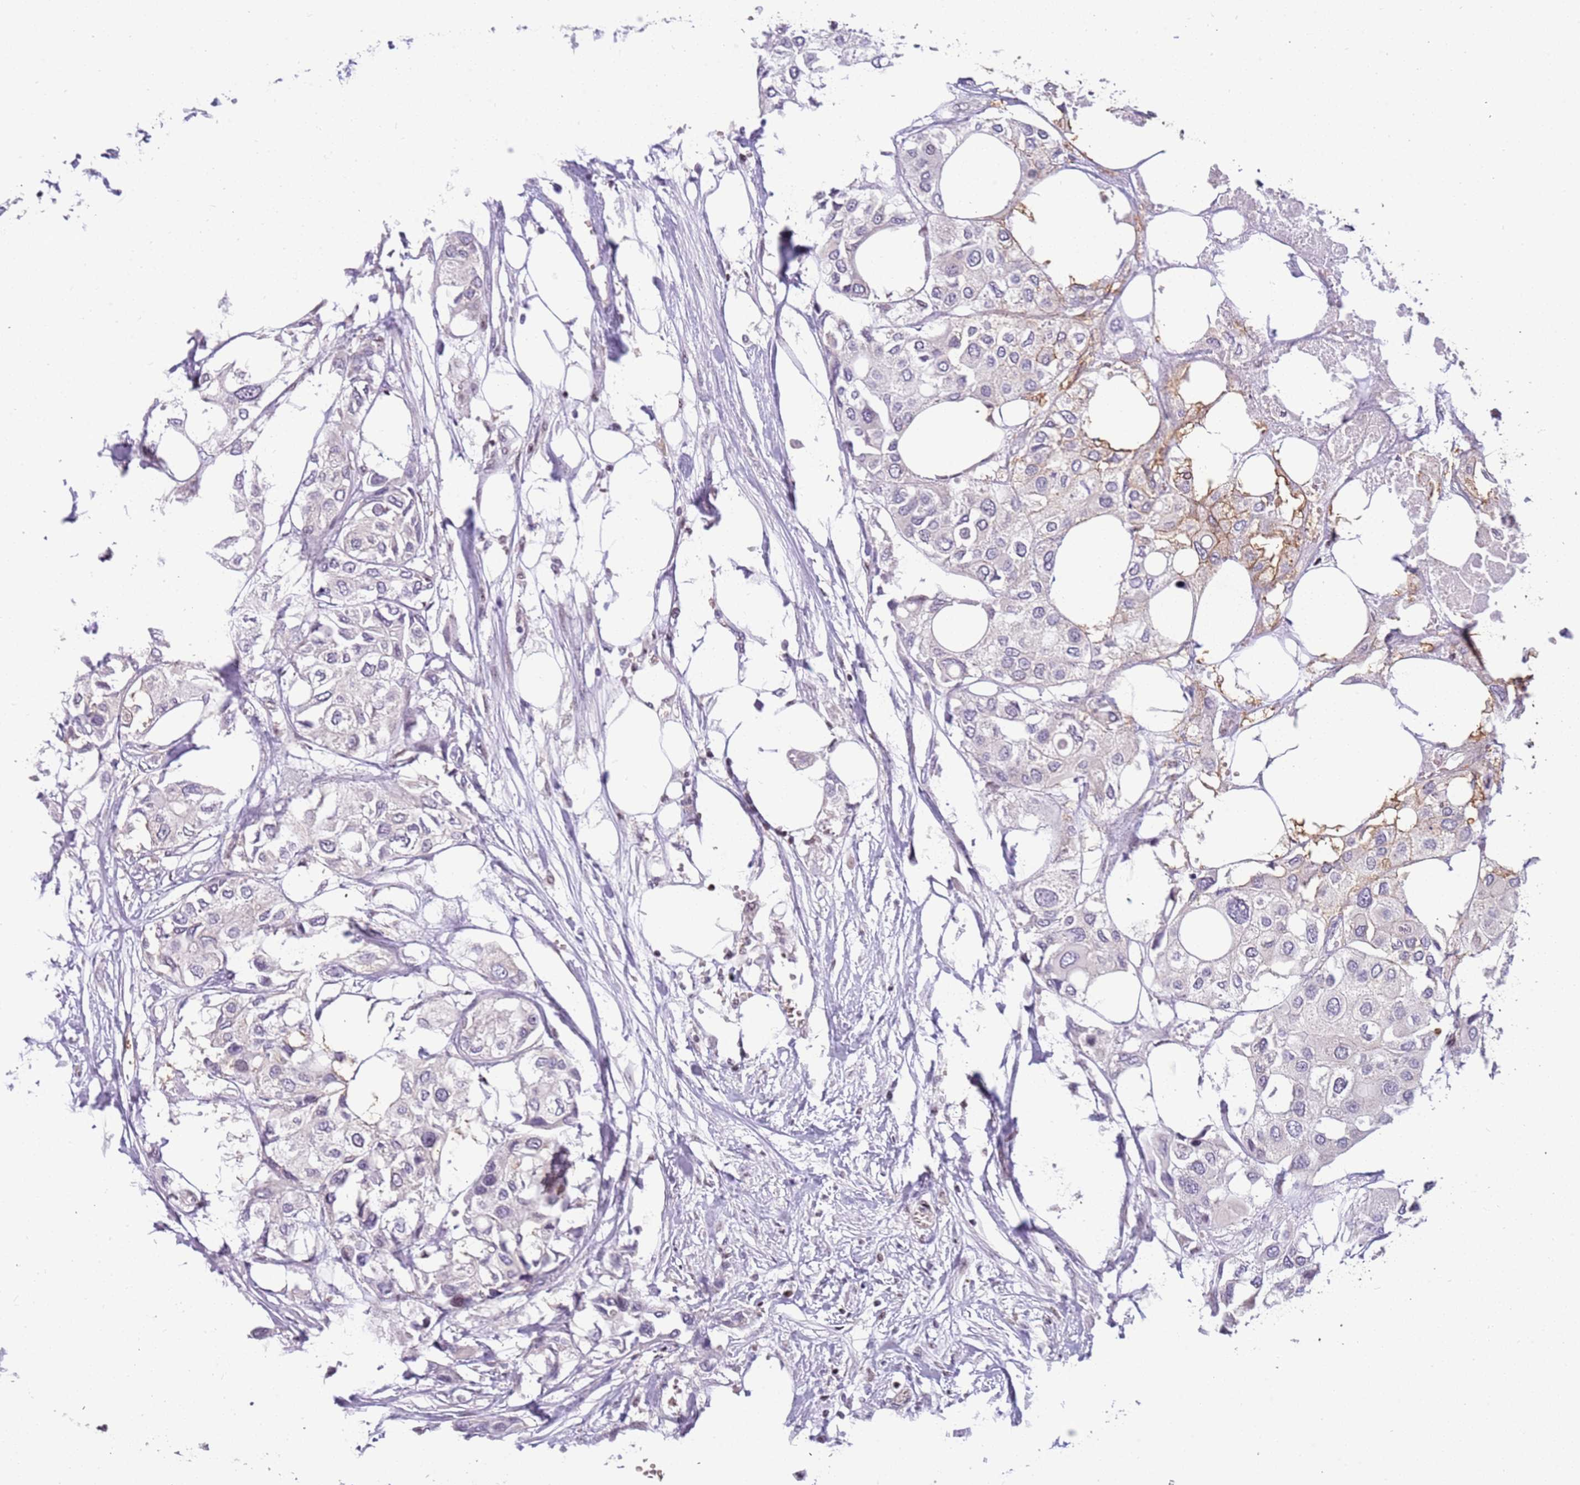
{"staining": {"intensity": "weak", "quantity": ">75%", "location": "cytoplasmic/membranous"}, "tissue": "urothelial cancer", "cell_type": "Tumor cells", "image_type": "cancer", "snomed": [{"axis": "morphology", "description": "Urothelial carcinoma, High grade"}, {"axis": "topography", "description": "Urinary bladder"}], "caption": "A photomicrograph showing weak cytoplasmic/membranous expression in about >75% of tumor cells in urothelial cancer, as visualized by brown immunohistochemical staining.", "gene": "ARHGEF5", "patient": {"sex": "male", "age": 64}}